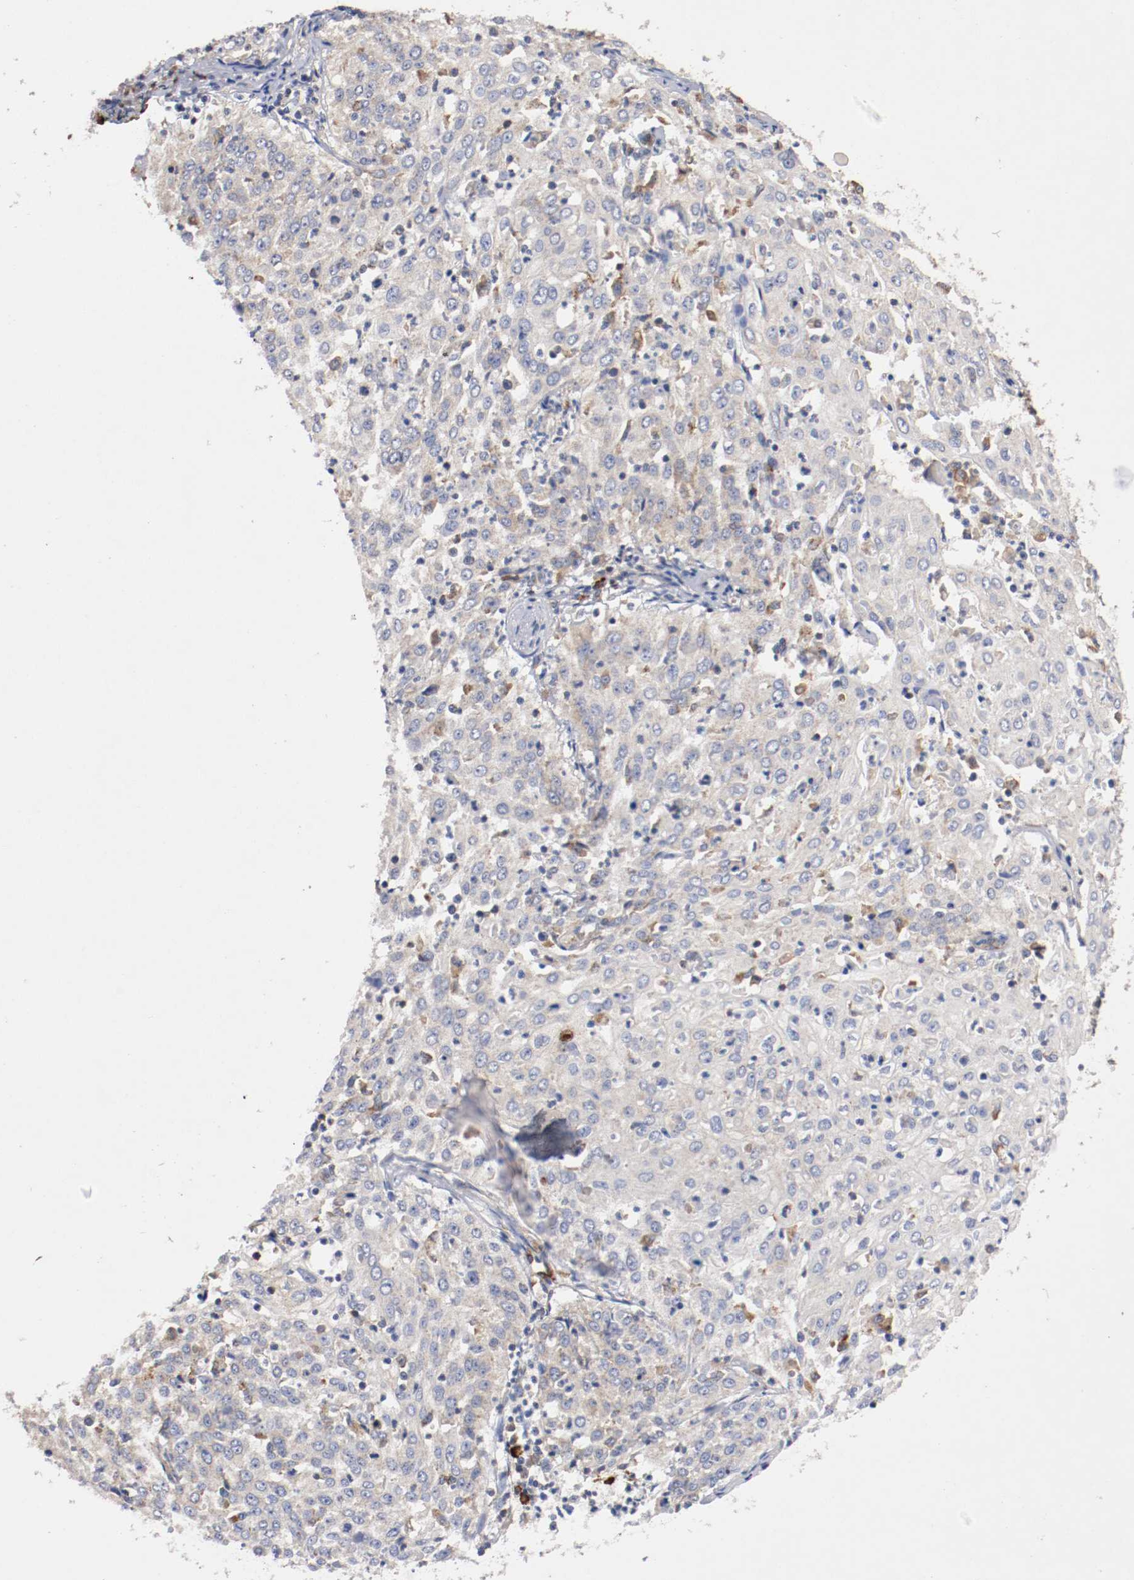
{"staining": {"intensity": "moderate", "quantity": "25%-75%", "location": "cytoplasmic/membranous"}, "tissue": "cervical cancer", "cell_type": "Tumor cells", "image_type": "cancer", "snomed": [{"axis": "morphology", "description": "Squamous cell carcinoma, NOS"}, {"axis": "topography", "description": "Cervix"}], "caption": "Squamous cell carcinoma (cervical) stained with a brown dye reveals moderate cytoplasmic/membranous positive staining in about 25%-75% of tumor cells.", "gene": "TRAF2", "patient": {"sex": "female", "age": 39}}